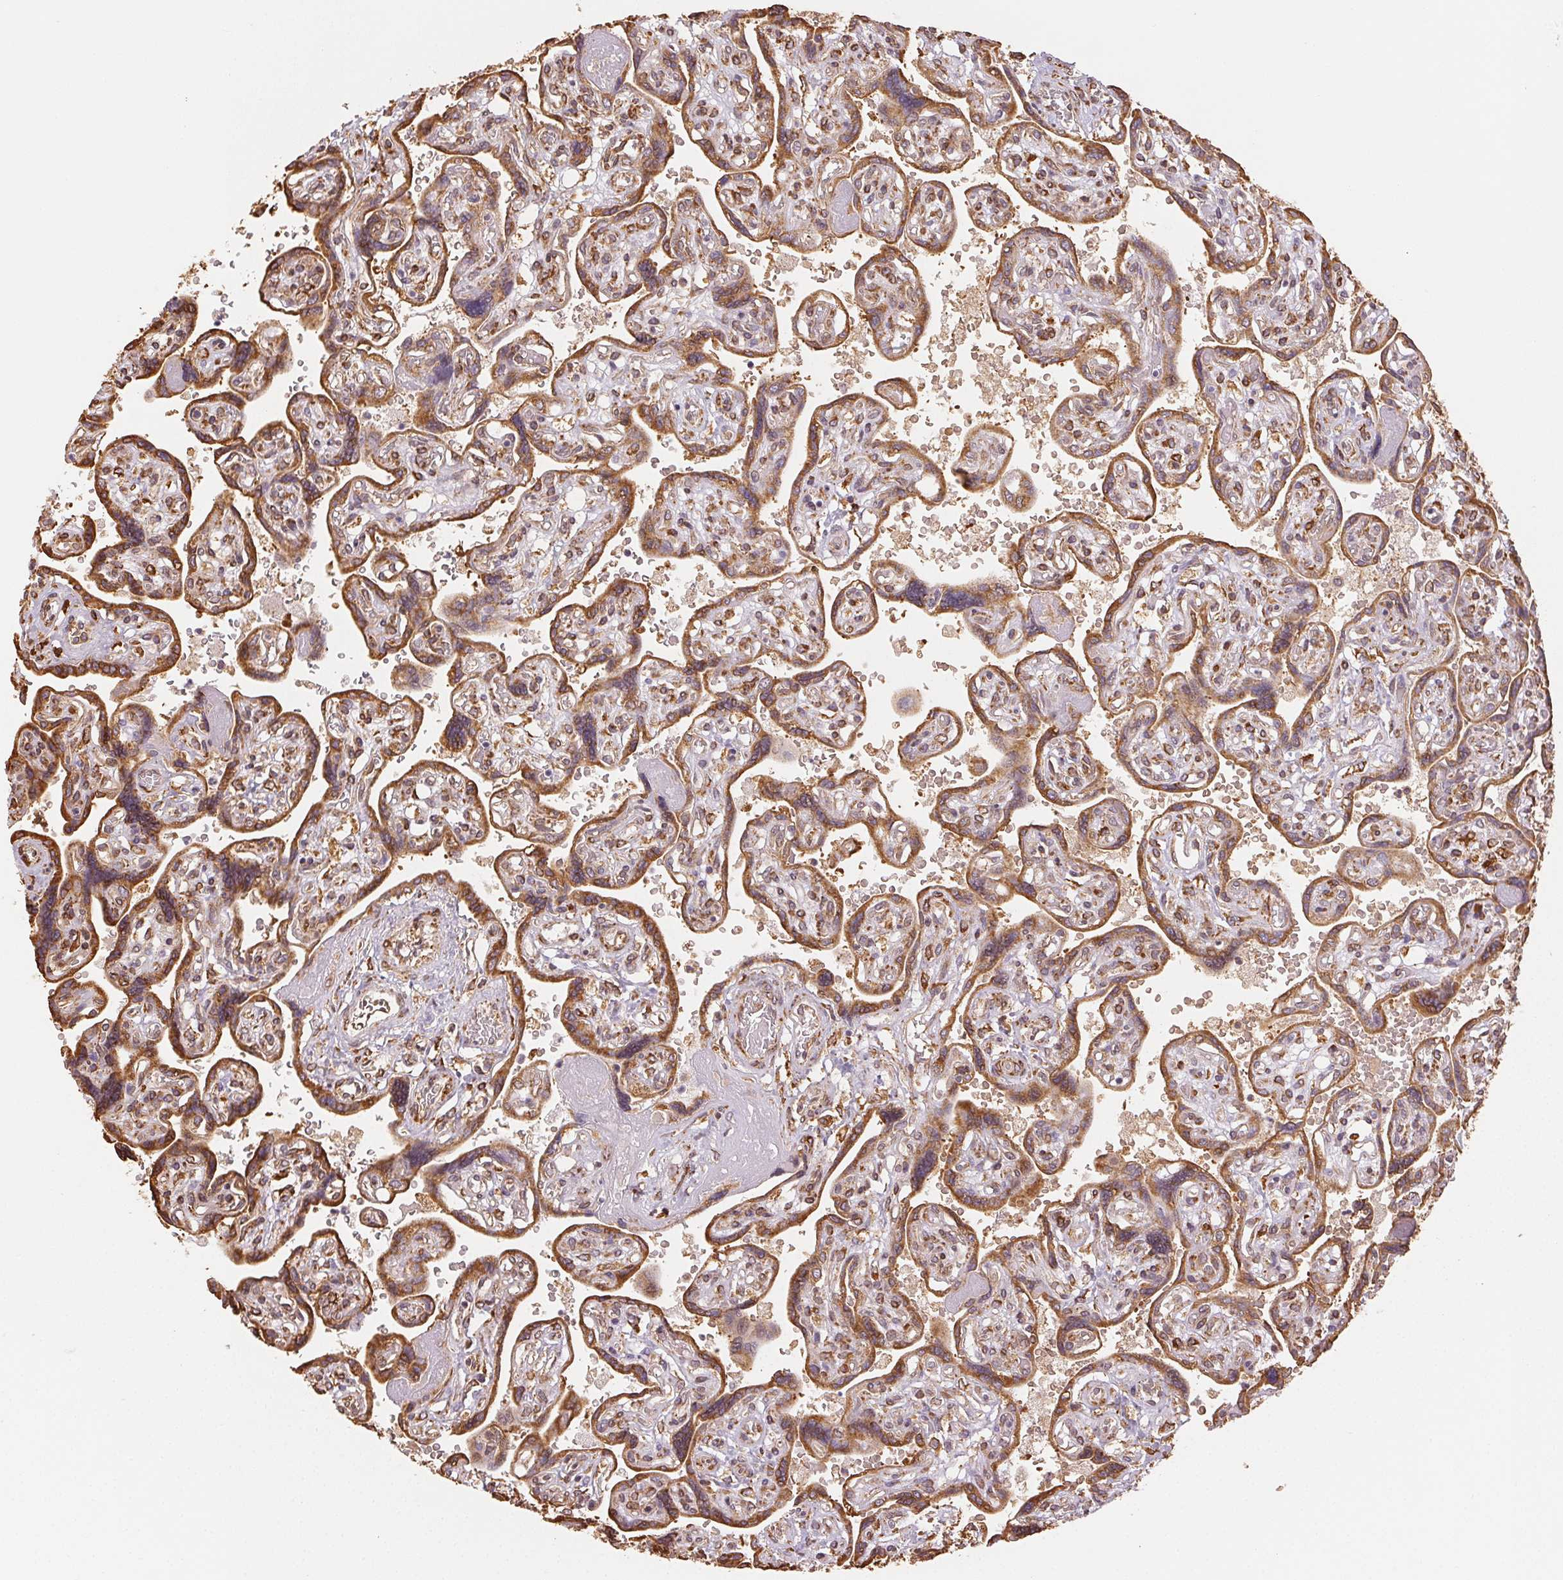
{"staining": {"intensity": "moderate", "quantity": ">75%", "location": "cytoplasmic/membranous"}, "tissue": "placenta", "cell_type": "Decidual cells", "image_type": "normal", "snomed": [{"axis": "morphology", "description": "Normal tissue, NOS"}, {"axis": "topography", "description": "Placenta"}], "caption": "Immunohistochemistry (IHC) of unremarkable placenta exhibits medium levels of moderate cytoplasmic/membranous staining in approximately >75% of decidual cells. (Brightfield microscopy of DAB IHC at high magnification).", "gene": "RCN3", "patient": {"sex": "female", "age": 32}}